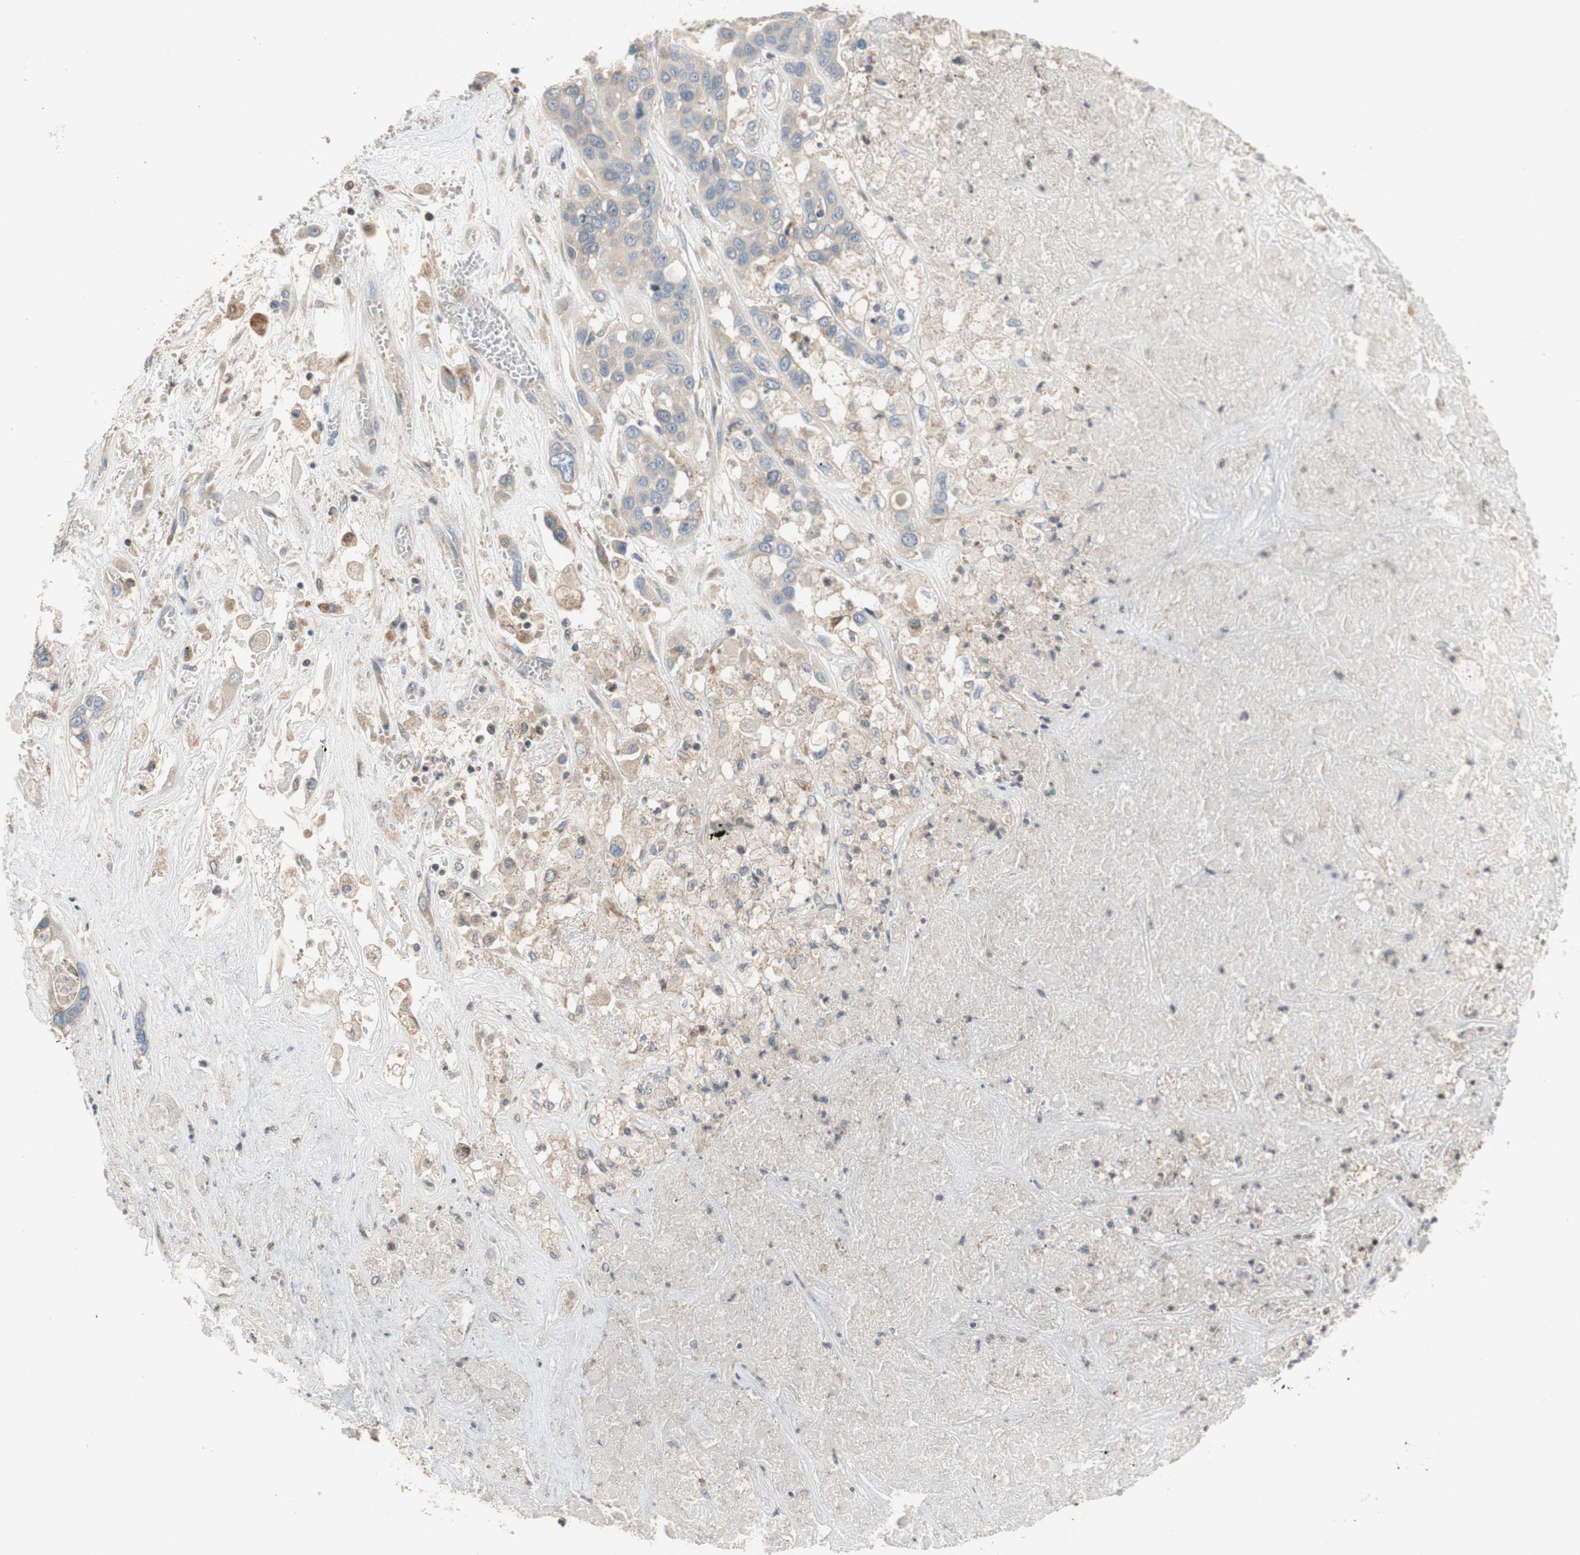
{"staining": {"intensity": "weak", "quantity": "<25%", "location": "cytoplasmic/membranous"}, "tissue": "liver cancer", "cell_type": "Tumor cells", "image_type": "cancer", "snomed": [{"axis": "morphology", "description": "Cholangiocarcinoma"}, {"axis": "topography", "description": "Liver"}], "caption": "A micrograph of human liver cancer (cholangiocarcinoma) is negative for staining in tumor cells.", "gene": "ALPL", "patient": {"sex": "female", "age": 52}}